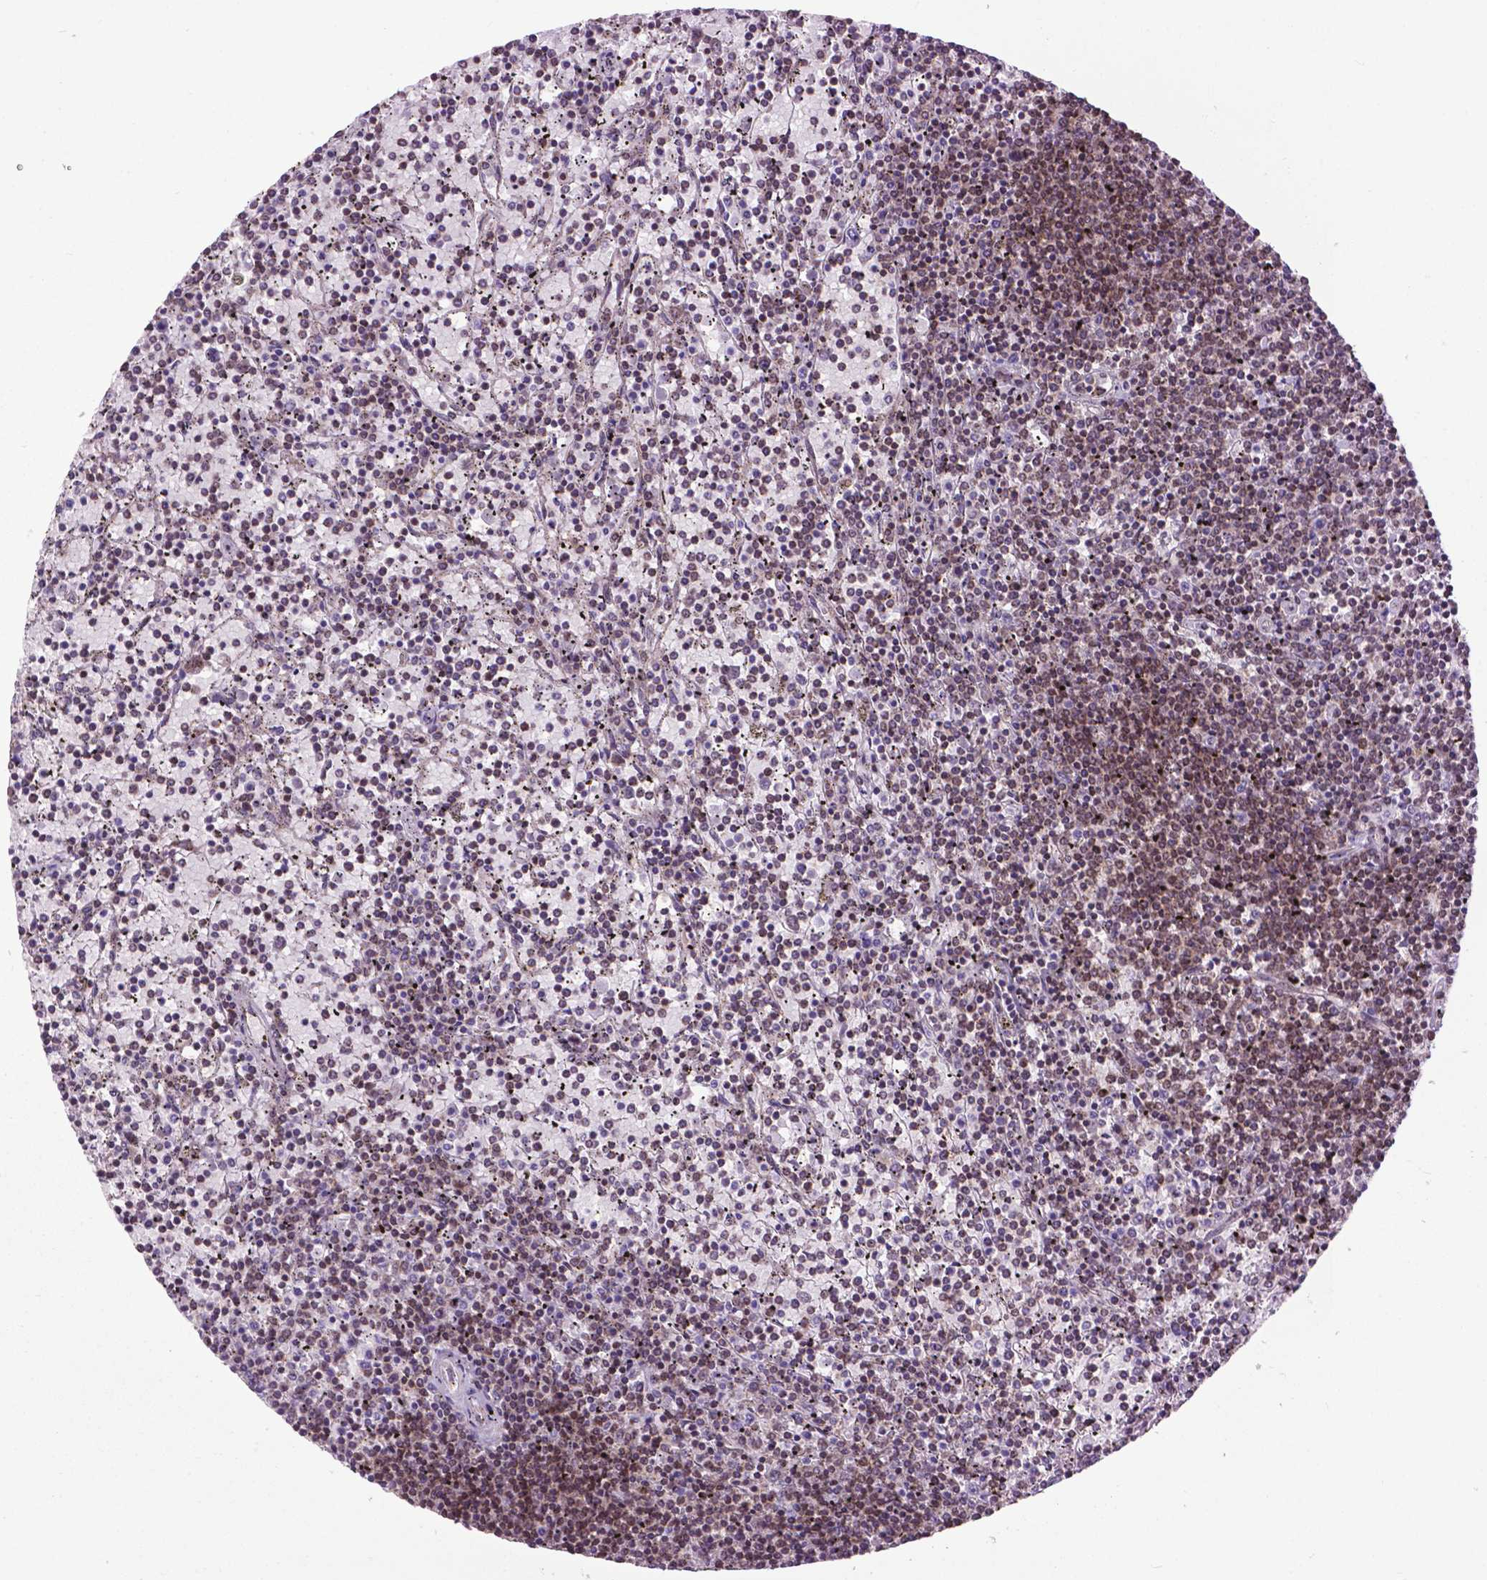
{"staining": {"intensity": "weak", "quantity": "<25%", "location": "nuclear"}, "tissue": "lymphoma", "cell_type": "Tumor cells", "image_type": "cancer", "snomed": [{"axis": "morphology", "description": "Malignant lymphoma, non-Hodgkin's type, Low grade"}, {"axis": "topography", "description": "Spleen"}], "caption": "An image of human lymphoma is negative for staining in tumor cells.", "gene": "EAF1", "patient": {"sex": "female", "age": 77}}